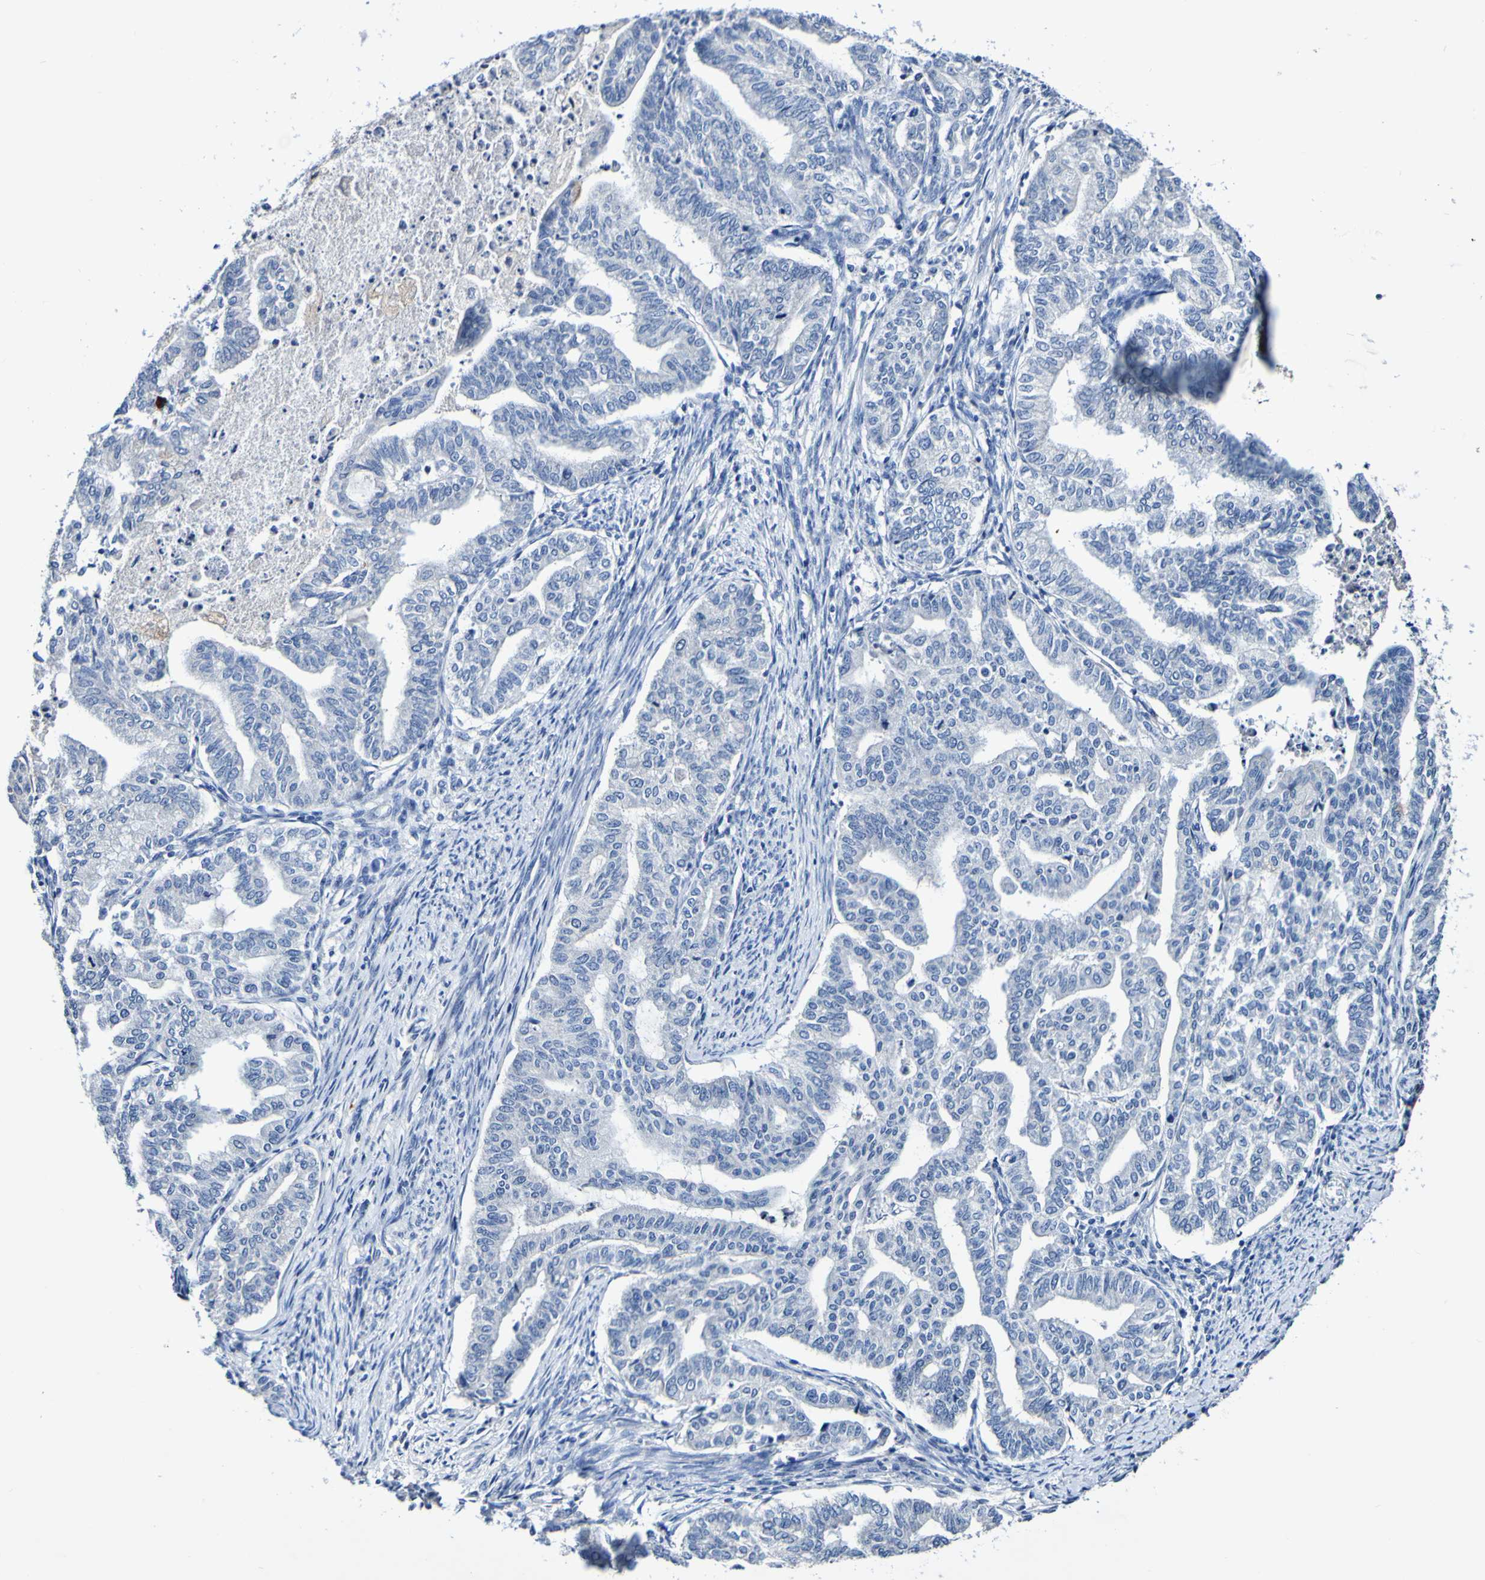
{"staining": {"intensity": "negative", "quantity": "none", "location": "none"}, "tissue": "endometrial cancer", "cell_type": "Tumor cells", "image_type": "cancer", "snomed": [{"axis": "morphology", "description": "Adenocarcinoma, NOS"}, {"axis": "topography", "description": "Endometrium"}], "caption": "Immunohistochemical staining of human endometrial adenocarcinoma reveals no significant expression in tumor cells.", "gene": "ACVR1C", "patient": {"sex": "female", "age": 79}}